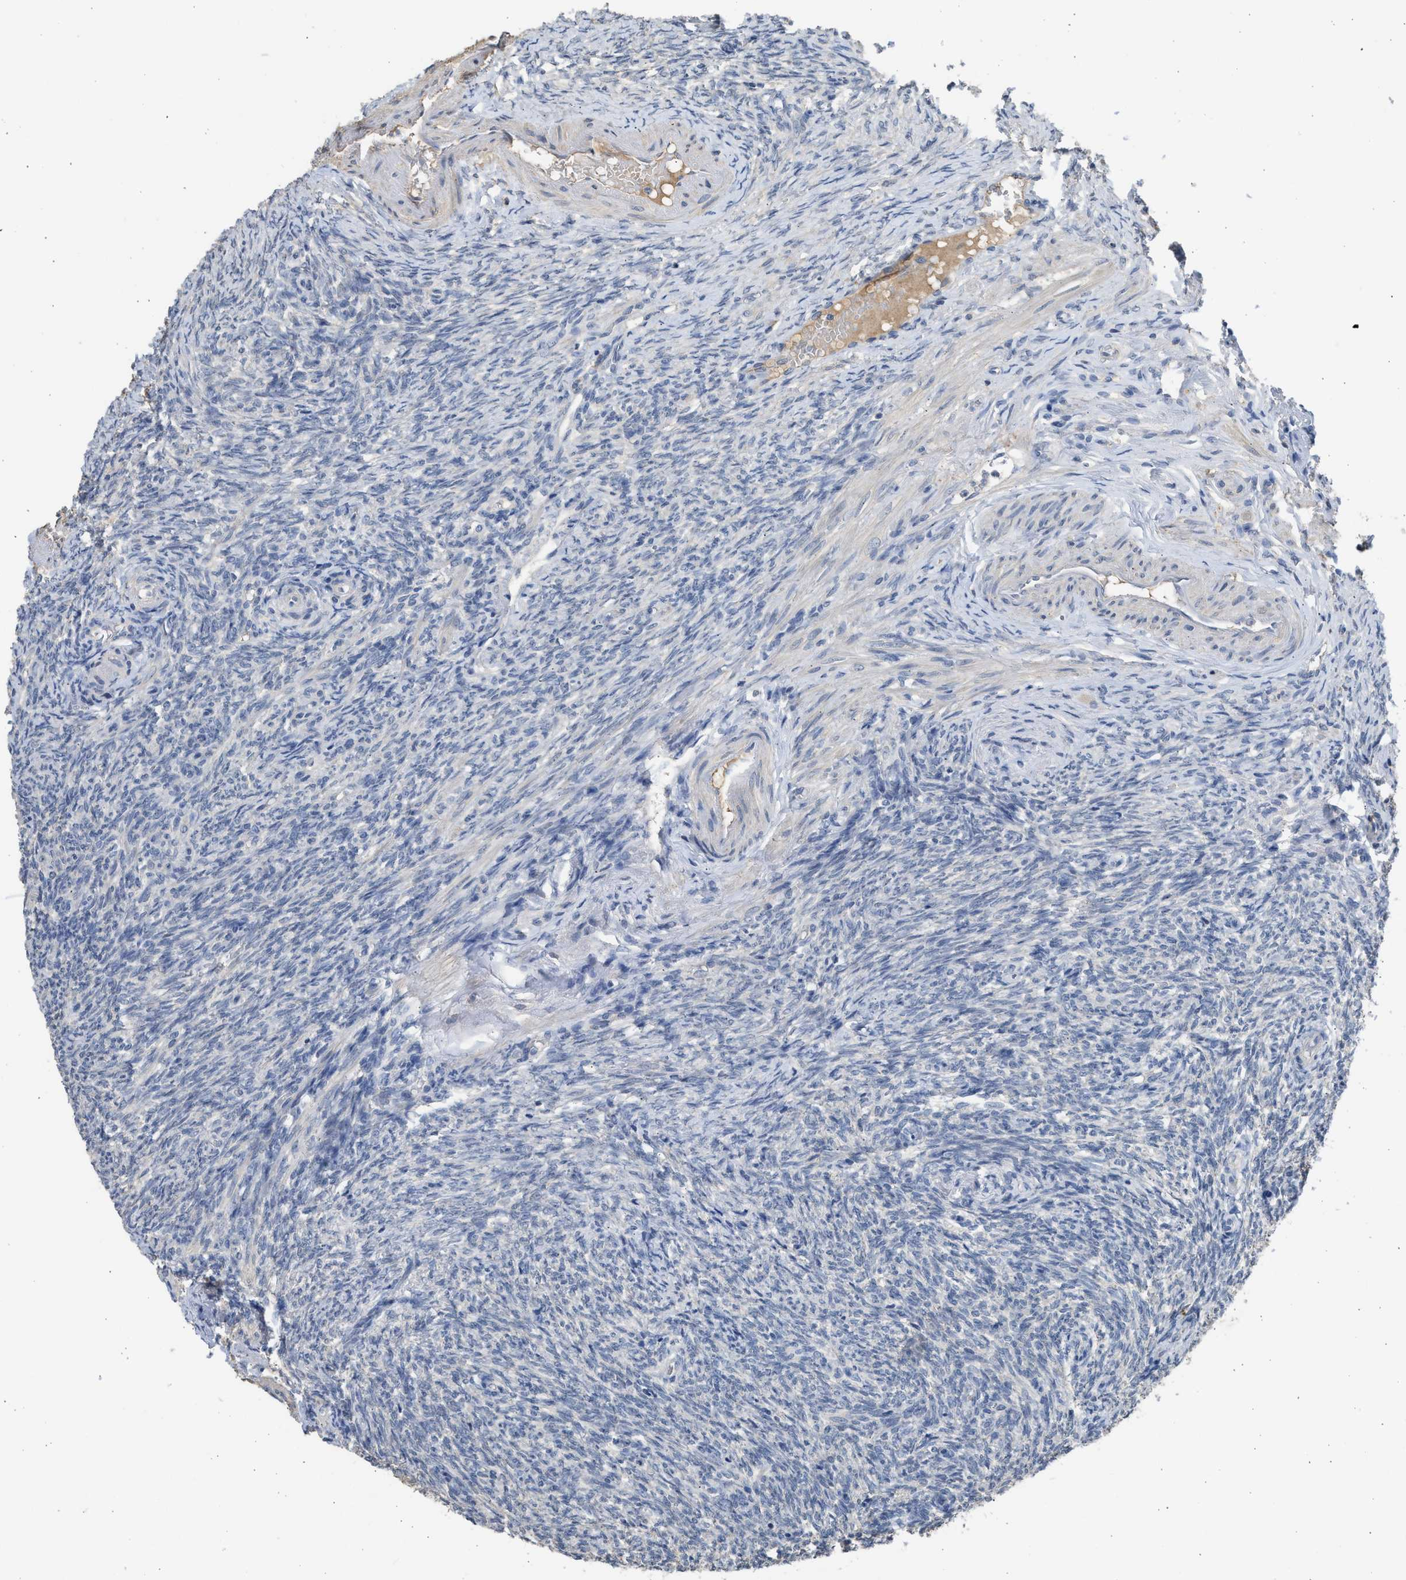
{"staining": {"intensity": "weak", "quantity": ">75%", "location": "cytoplasmic/membranous"}, "tissue": "ovary", "cell_type": "Follicle cells", "image_type": "normal", "snomed": [{"axis": "morphology", "description": "Normal tissue, NOS"}, {"axis": "topography", "description": "Ovary"}], "caption": "Immunohistochemical staining of unremarkable human ovary reveals weak cytoplasmic/membranous protein expression in approximately >75% of follicle cells. (IHC, brightfield microscopy, high magnification).", "gene": "SULT2A1", "patient": {"sex": "female", "age": 41}}